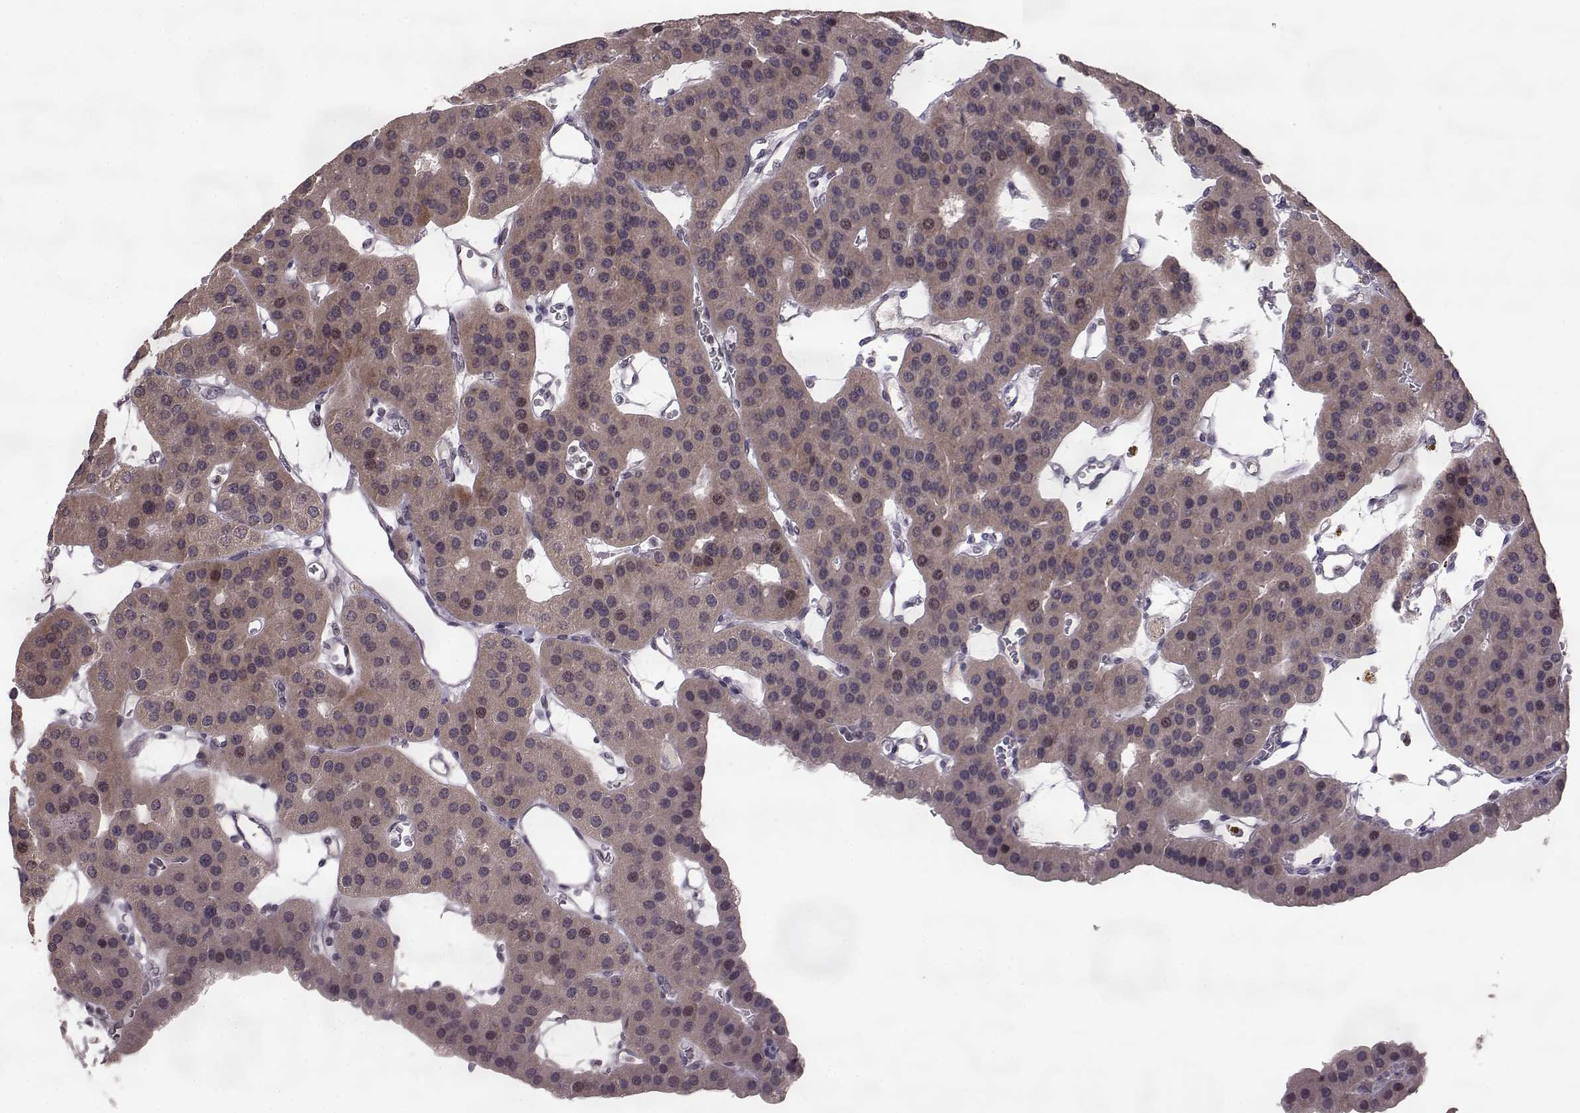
{"staining": {"intensity": "moderate", "quantity": ">75%", "location": "cytoplasmic/membranous"}, "tissue": "parathyroid gland", "cell_type": "Glandular cells", "image_type": "normal", "snomed": [{"axis": "morphology", "description": "Normal tissue, NOS"}, {"axis": "morphology", "description": "Adenoma, NOS"}, {"axis": "topography", "description": "Parathyroid gland"}], "caption": "Immunohistochemistry (IHC) of benign human parathyroid gland displays medium levels of moderate cytoplasmic/membranous staining in about >75% of glandular cells. (DAB (3,3'-diaminobenzidine) IHC, brown staining for protein, blue staining for nuclei).", "gene": "ELOVL5", "patient": {"sex": "female", "age": 86}}